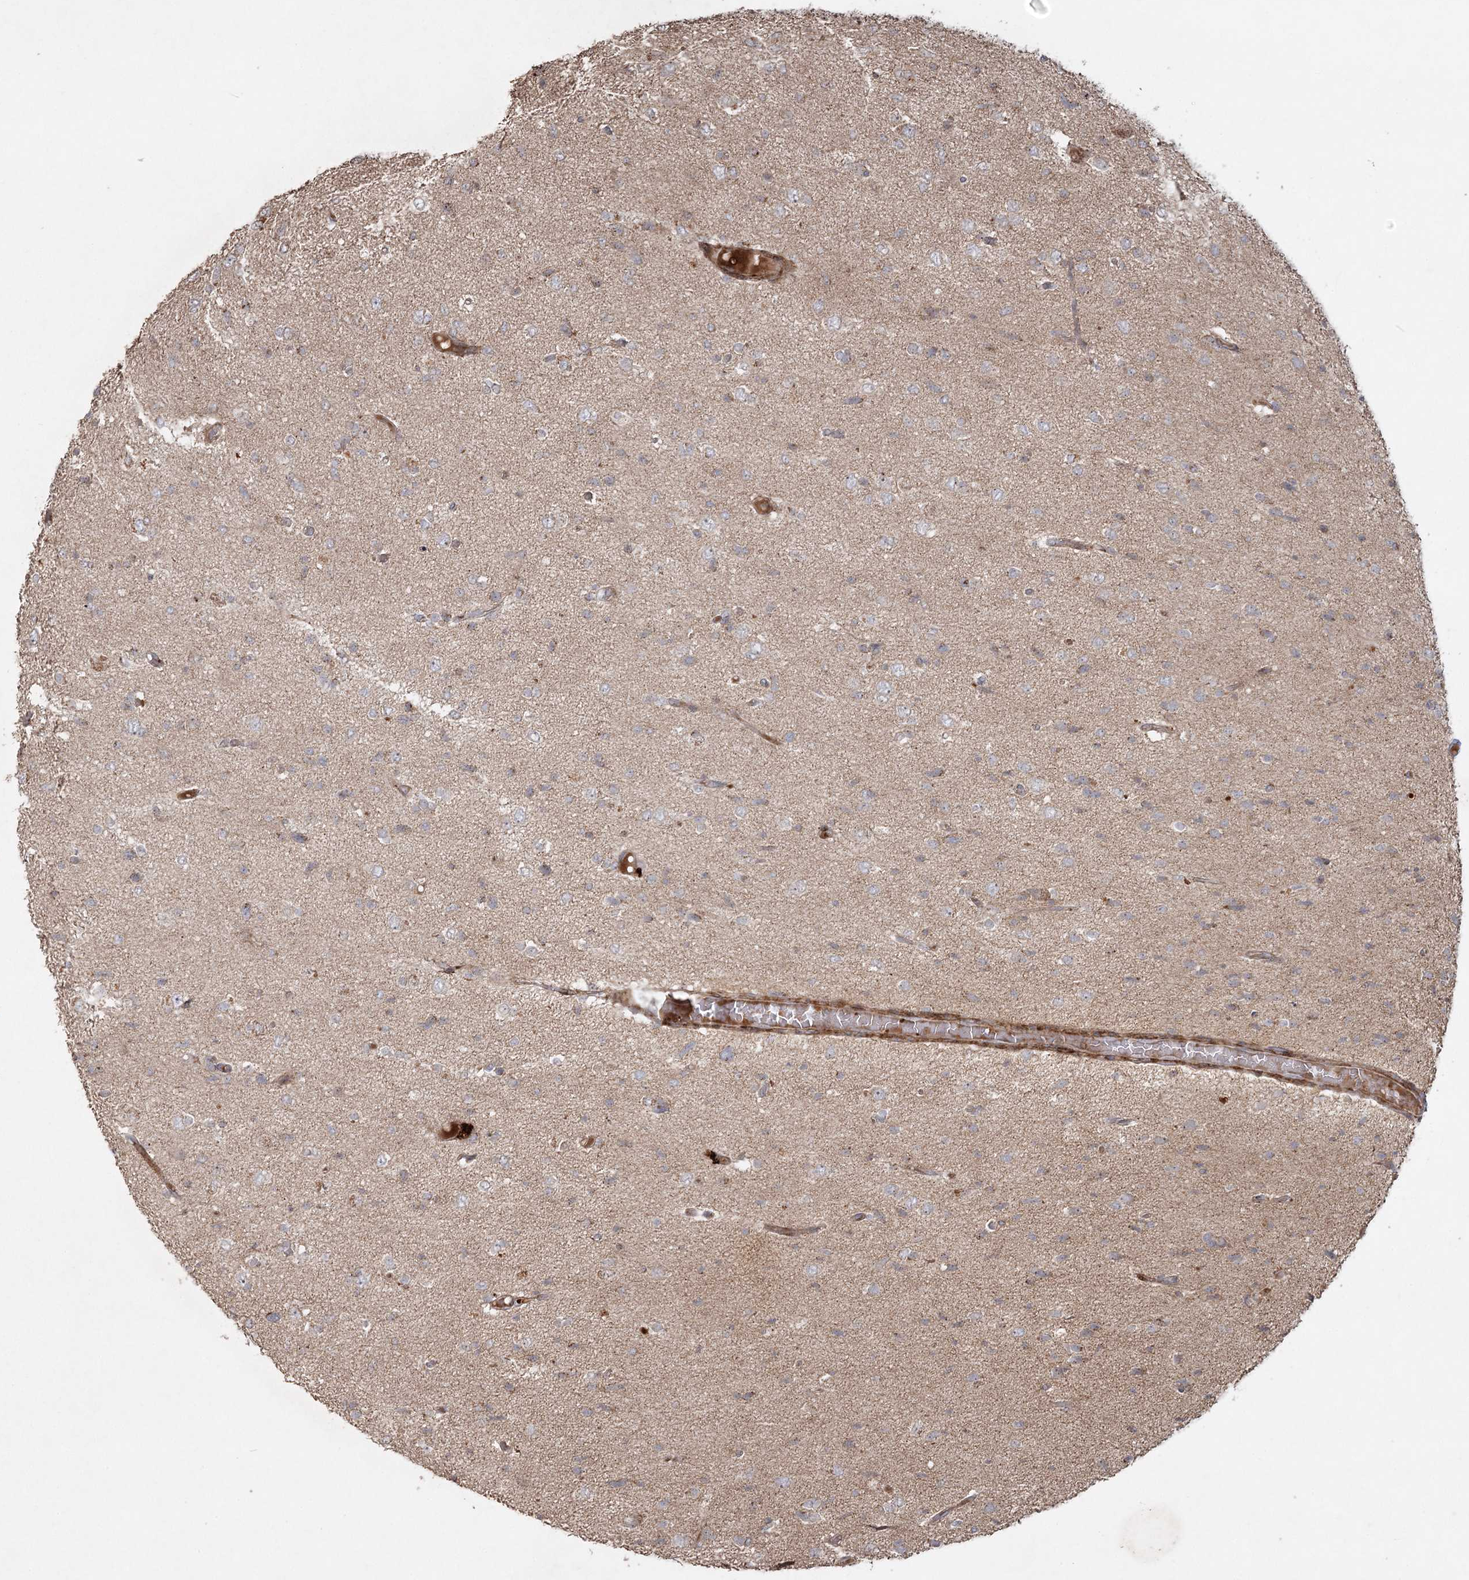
{"staining": {"intensity": "negative", "quantity": "none", "location": "none"}, "tissue": "glioma", "cell_type": "Tumor cells", "image_type": "cancer", "snomed": [{"axis": "morphology", "description": "Glioma, malignant, High grade"}, {"axis": "topography", "description": "Brain"}], "caption": "Glioma was stained to show a protein in brown. There is no significant expression in tumor cells.", "gene": "KBTBD4", "patient": {"sex": "female", "age": 59}}